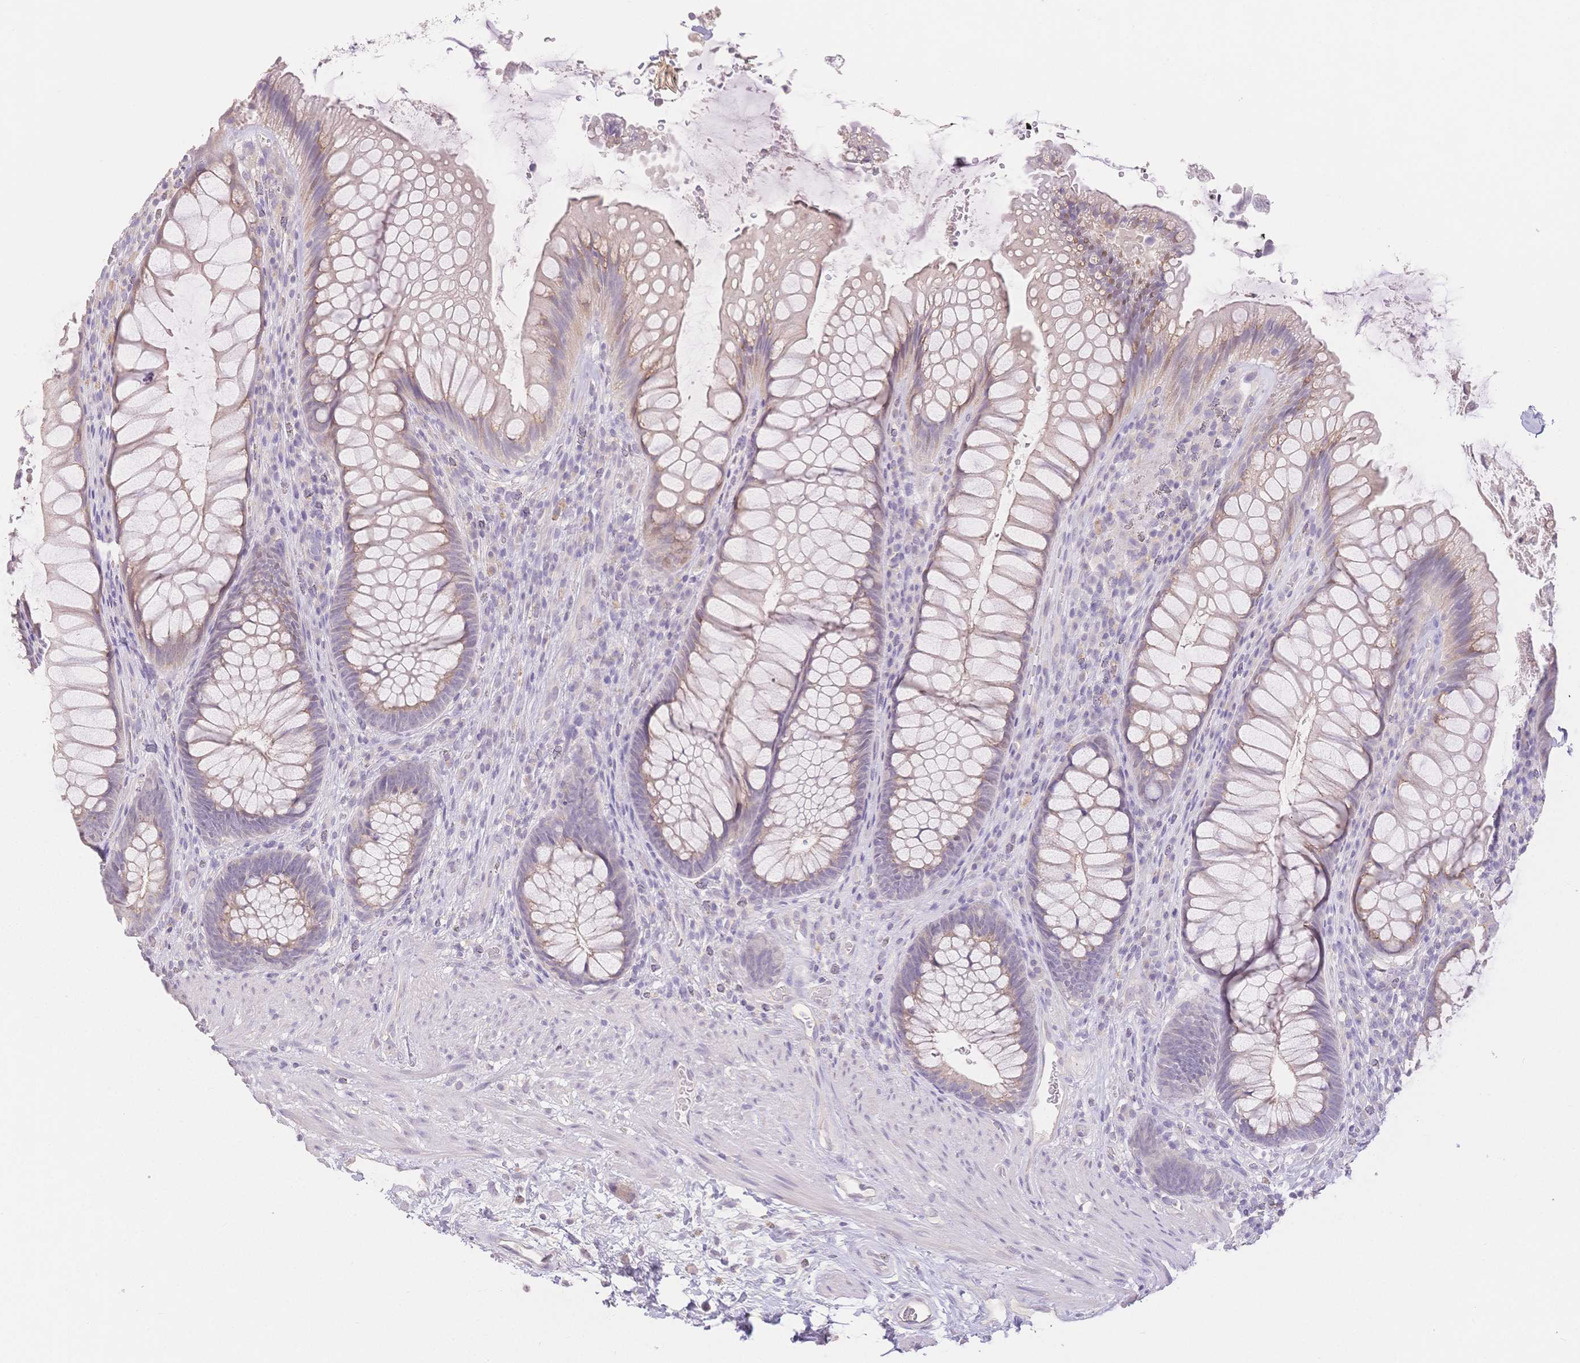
{"staining": {"intensity": "weak", "quantity": "25%-75%", "location": "cytoplasmic/membranous"}, "tissue": "rectum", "cell_type": "Glandular cells", "image_type": "normal", "snomed": [{"axis": "morphology", "description": "Normal tissue, NOS"}, {"axis": "topography", "description": "Smooth muscle"}, {"axis": "topography", "description": "Rectum"}], "caption": "The immunohistochemical stain labels weak cytoplasmic/membranous positivity in glandular cells of benign rectum. (Stains: DAB in brown, nuclei in blue, Microscopy: brightfield microscopy at high magnification).", "gene": "SUV39H2", "patient": {"sex": "male", "age": 53}}